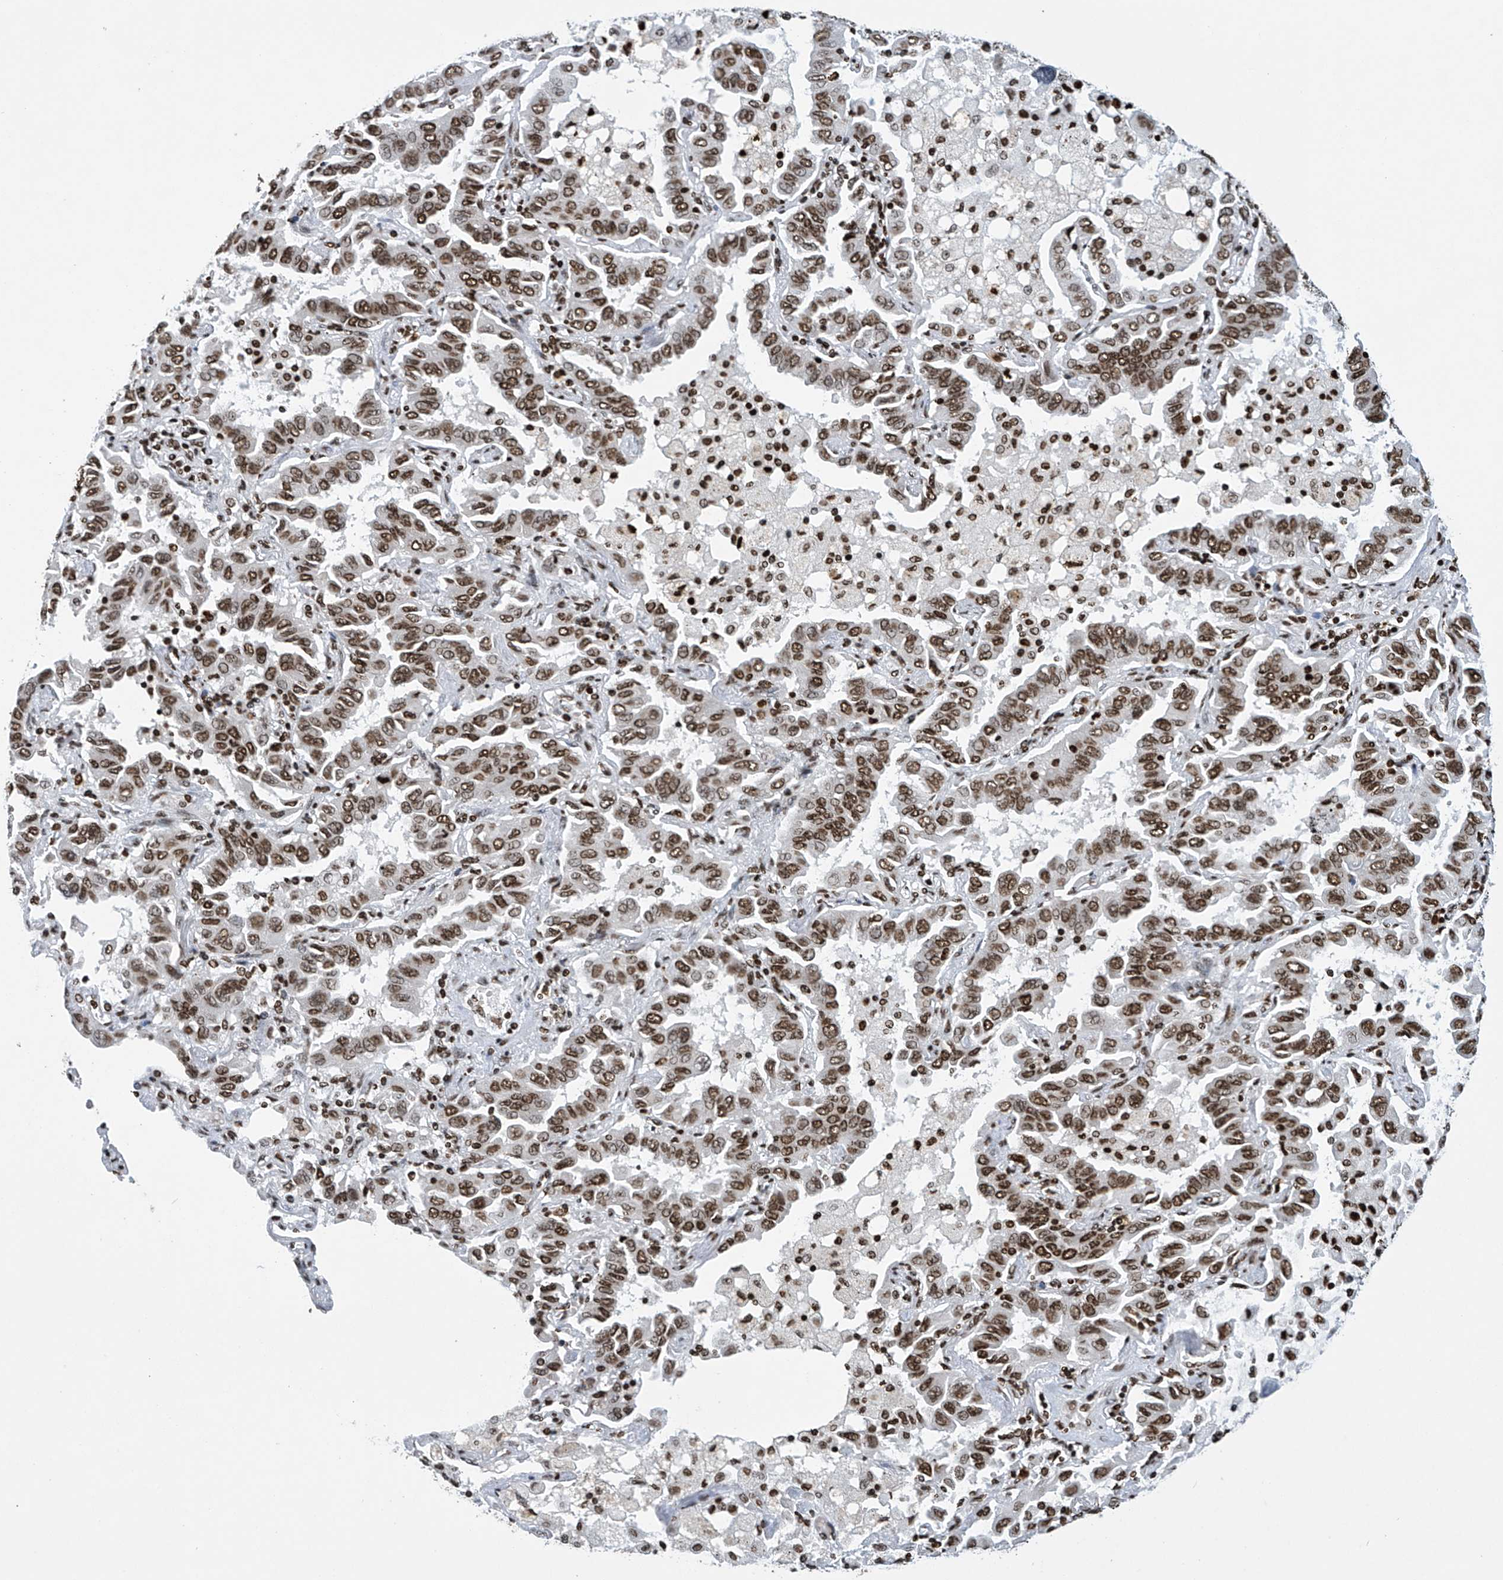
{"staining": {"intensity": "strong", "quantity": ">75%", "location": "nuclear"}, "tissue": "lung cancer", "cell_type": "Tumor cells", "image_type": "cancer", "snomed": [{"axis": "morphology", "description": "Adenocarcinoma, NOS"}, {"axis": "topography", "description": "Lung"}], "caption": "Strong nuclear protein positivity is appreciated in approximately >75% of tumor cells in lung cancer.", "gene": "H4C16", "patient": {"sex": "male", "age": 64}}